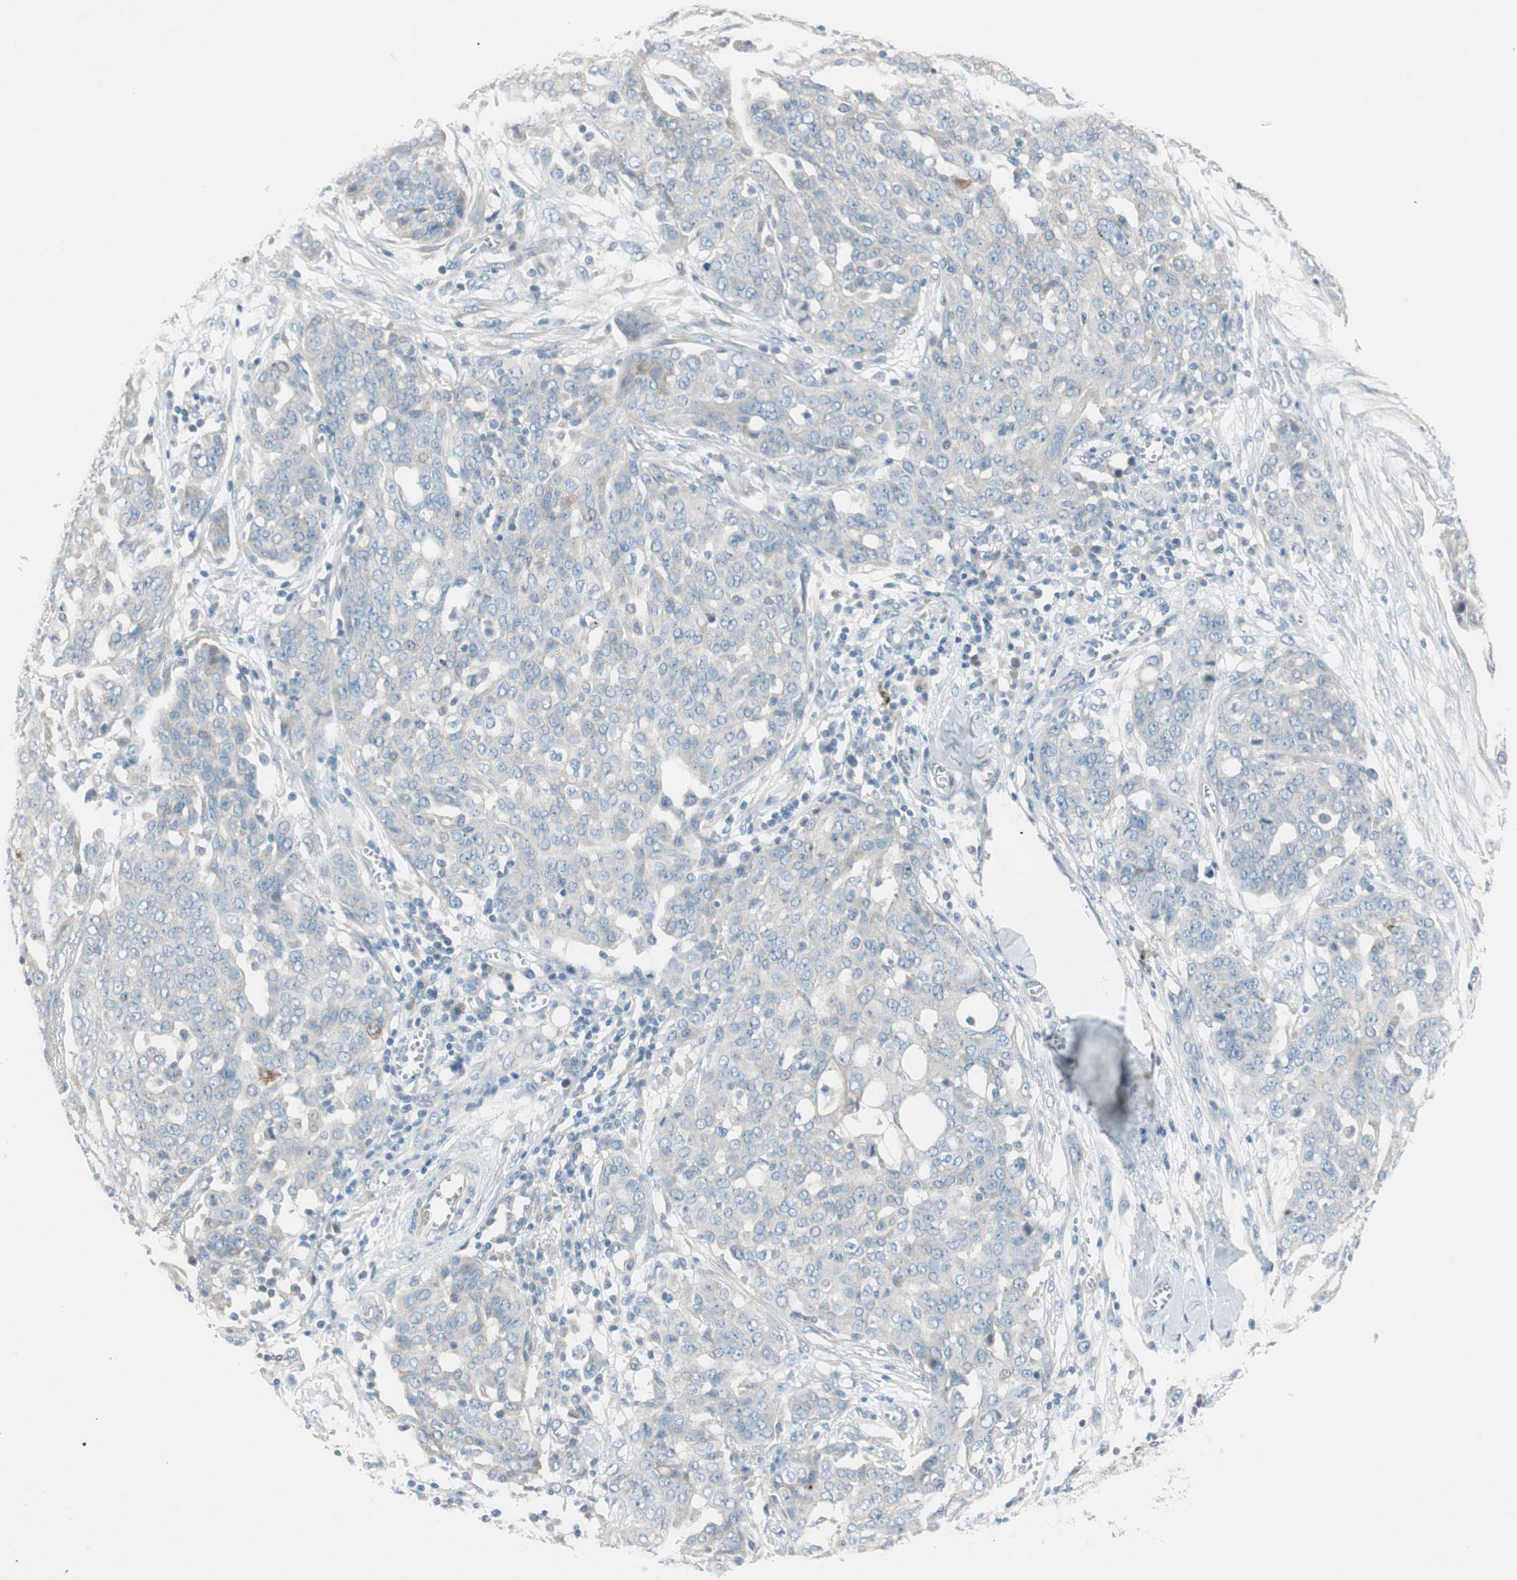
{"staining": {"intensity": "negative", "quantity": "none", "location": "none"}, "tissue": "ovarian cancer", "cell_type": "Tumor cells", "image_type": "cancer", "snomed": [{"axis": "morphology", "description": "Cystadenocarcinoma, serous, NOS"}, {"axis": "topography", "description": "Soft tissue"}, {"axis": "topography", "description": "Ovary"}], "caption": "This is an immunohistochemistry (IHC) photomicrograph of serous cystadenocarcinoma (ovarian). There is no positivity in tumor cells.", "gene": "PRRG4", "patient": {"sex": "female", "age": 57}}